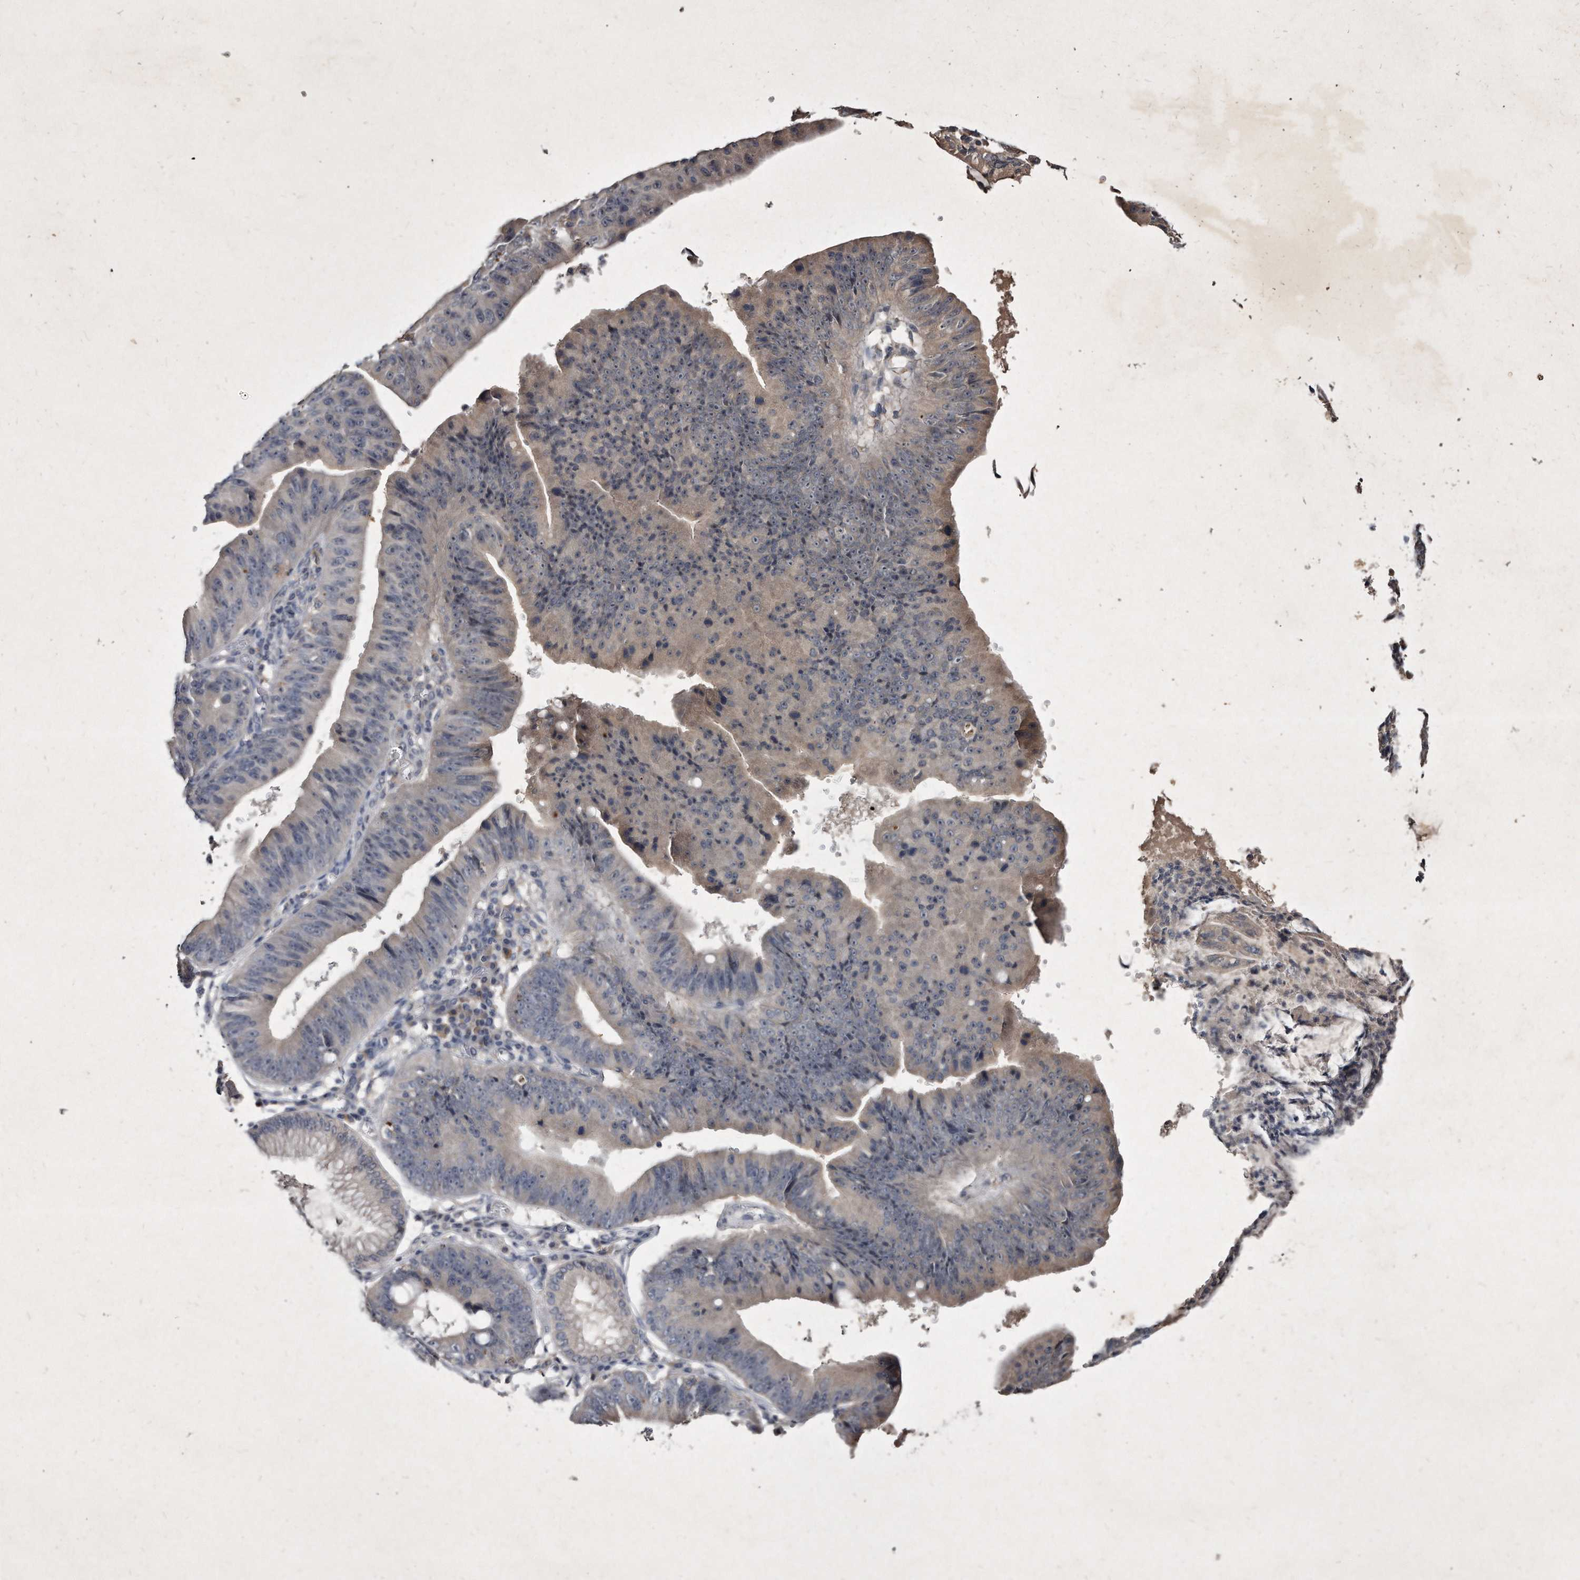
{"staining": {"intensity": "weak", "quantity": "<25%", "location": "cytoplasmic/membranous"}, "tissue": "stomach cancer", "cell_type": "Tumor cells", "image_type": "cancer", "snomed": [{"axis": "morphology", "description": "Adenocarcinoma, NOS"}, {"axis": "topography", "description": "Stomach"}], "caption": "A high-resolution micrograph shows immunohistochemistry staining of stomach cancer (adenocarcinoma), which exhibits no significant staining in tumor cells.", "gene": "KLHDC3", "patient": {"sex": "male", "age": 59}}